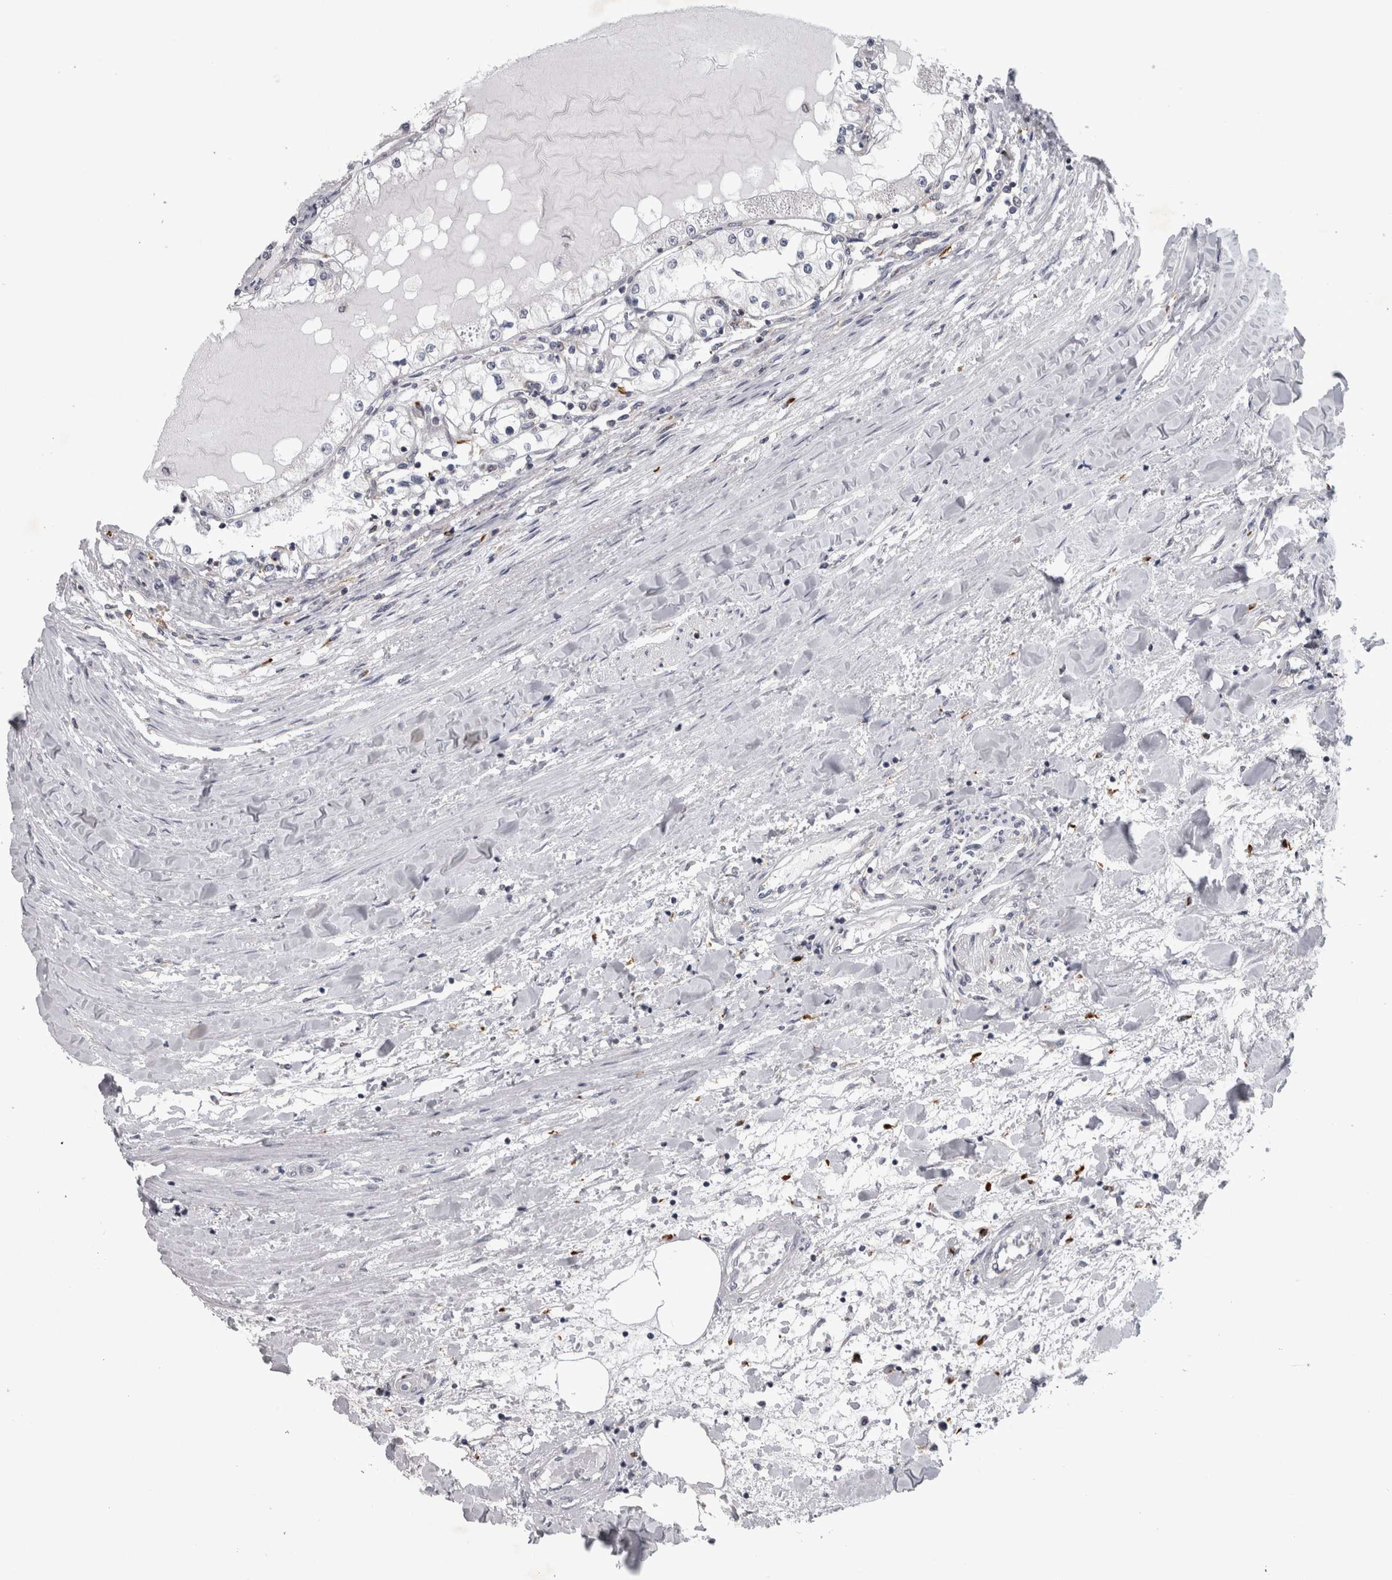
{"staining": {"intensity": "negative", "quantity": "none", "location": "none"}, "tissue": "renal cancer", "cell_type": "Tumor cells", "image_type": "cancer", "snomed": [{"axis": "morphology", "description": "Adenocarcinoma, NOS"}, {"axis": "topography", "description": "Kidney"}], "caption": "Immunohistochemistry histopathology image of neoplastic tissue: human renal cancer stained with DAB displays no significant protein expression in tumor cells.", "gene": "PRRC2C", "patient": {"sex": "male", "age": 68}}